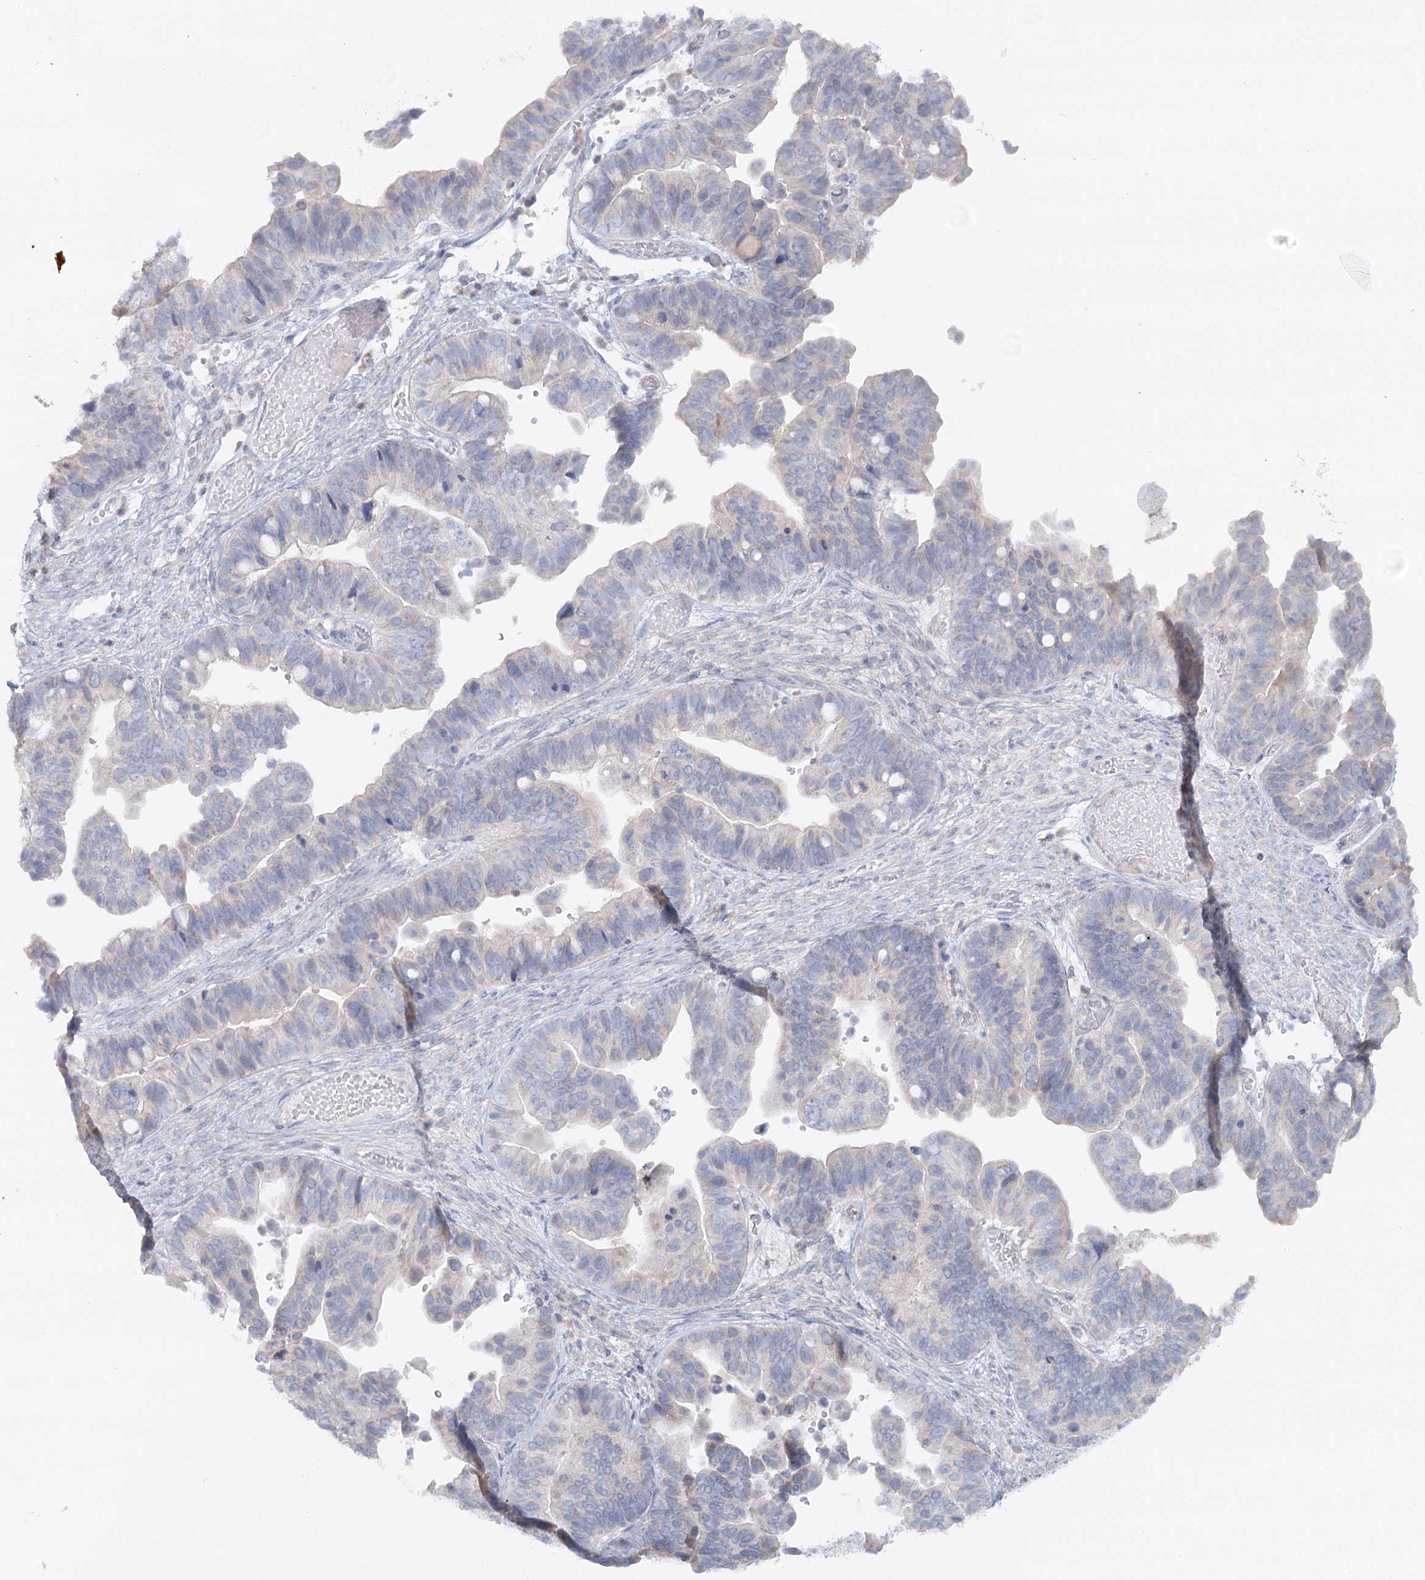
{"staining": {"intensity": "negative", "quantity": "none", "location": "none"}, "tissue": "ovarian cancer", "cell_type": "Tumor cells", "image_type": "cancer", "snomed": [{"axis": "morphology", "description": "Cystadenocarcinoma, serous, NOS"}, {"axis": "topography", "description": "Ovary"}], "caption": "Tumor cells are negative for brown protein staining in ovarian cancer.", "gene": "PSAPL1", "patient": {"sex": "female", "age": 56}}